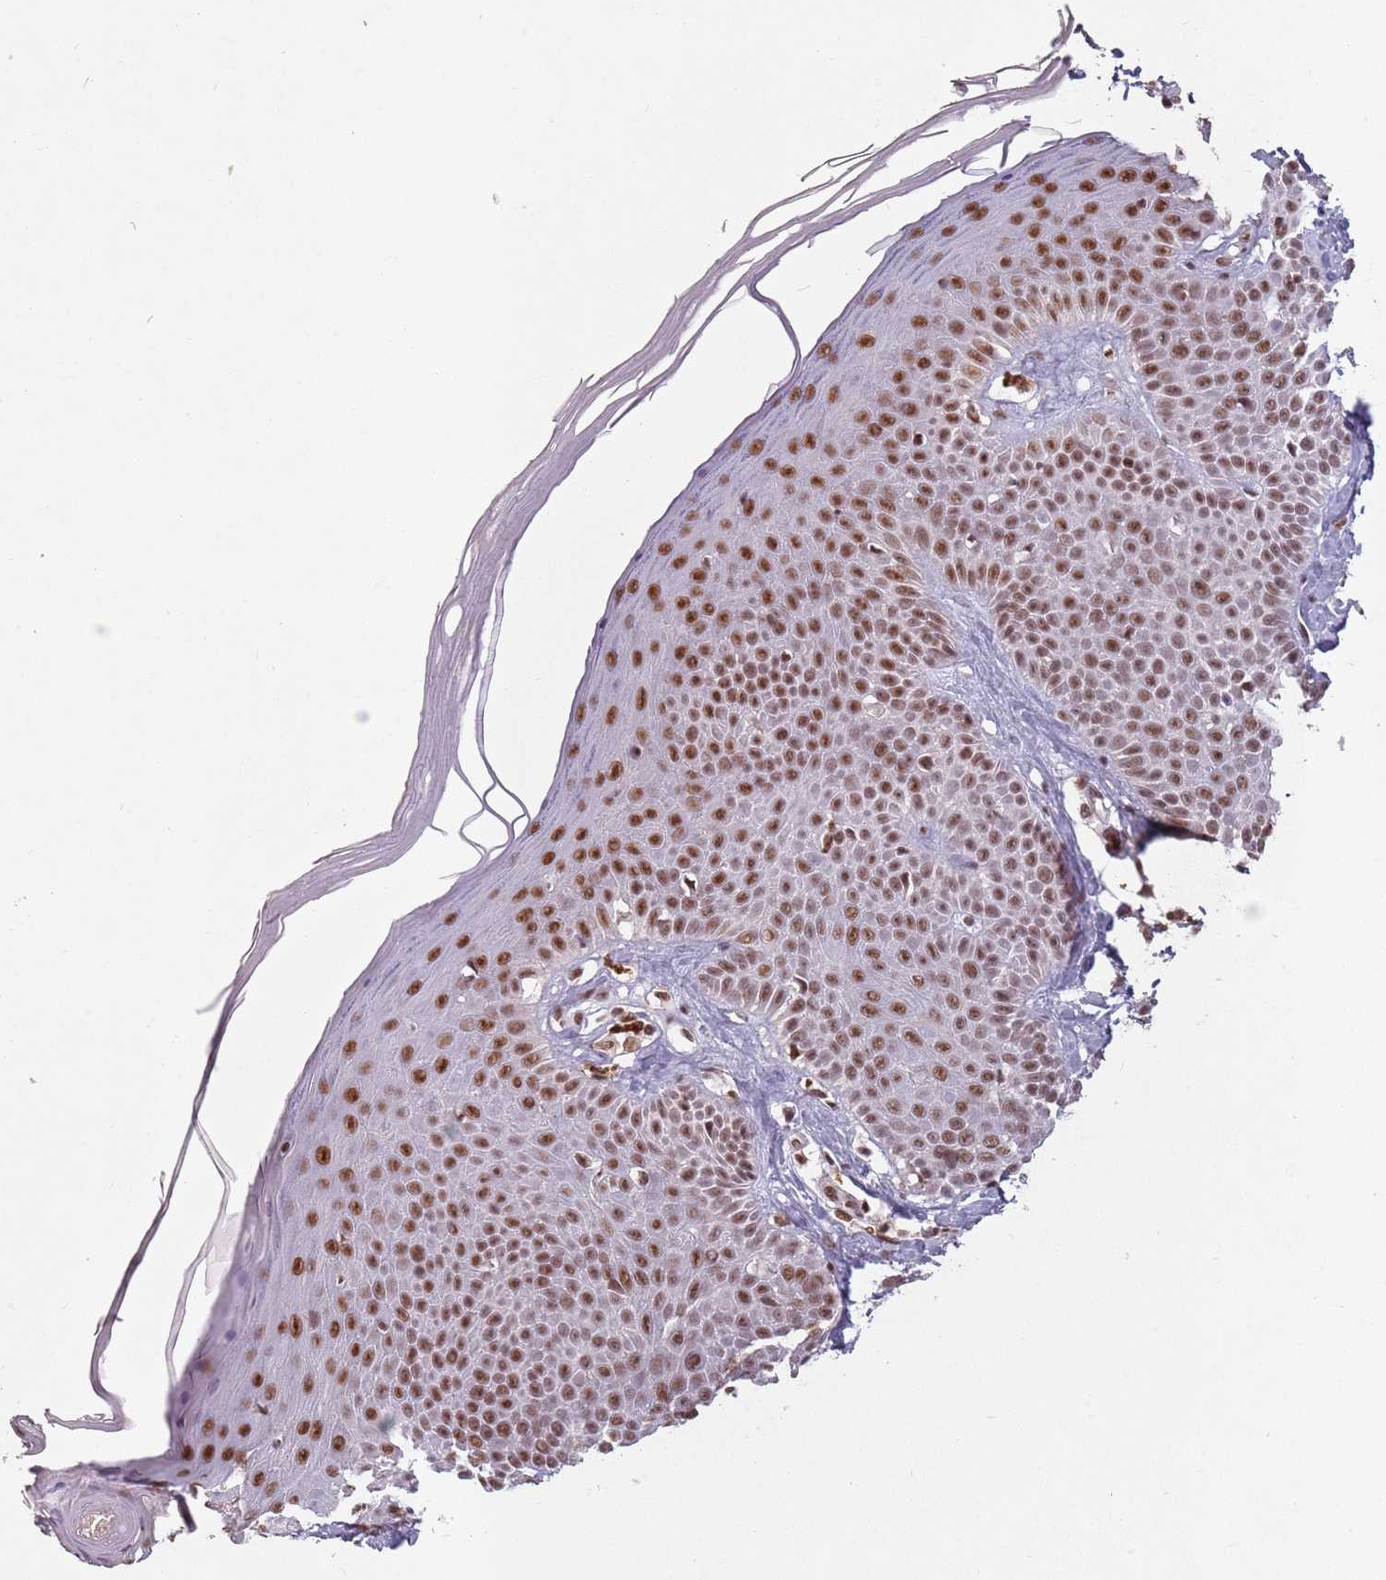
{"staining": {"intensity": "moderate", "quantity": ">75%", "location": "nuclear"}, "tissue": "skin", "cell_type": "Keratinocytes", "image_type": "normal", "snomed": [{"axis": "morphology", "description": "Normal tissue, NOS"}, {"axis": "topography", "description": "Skin"}], "caption": "The photomicrograph exhibits a brown stain indicating the presence of a protein in the nuclear of keratinocytes in skin. (Brightfield microscopy of DAB IHC at high magnification).", "gene": "NCBP1", "patient": {"sex": "female", "age": 58}}